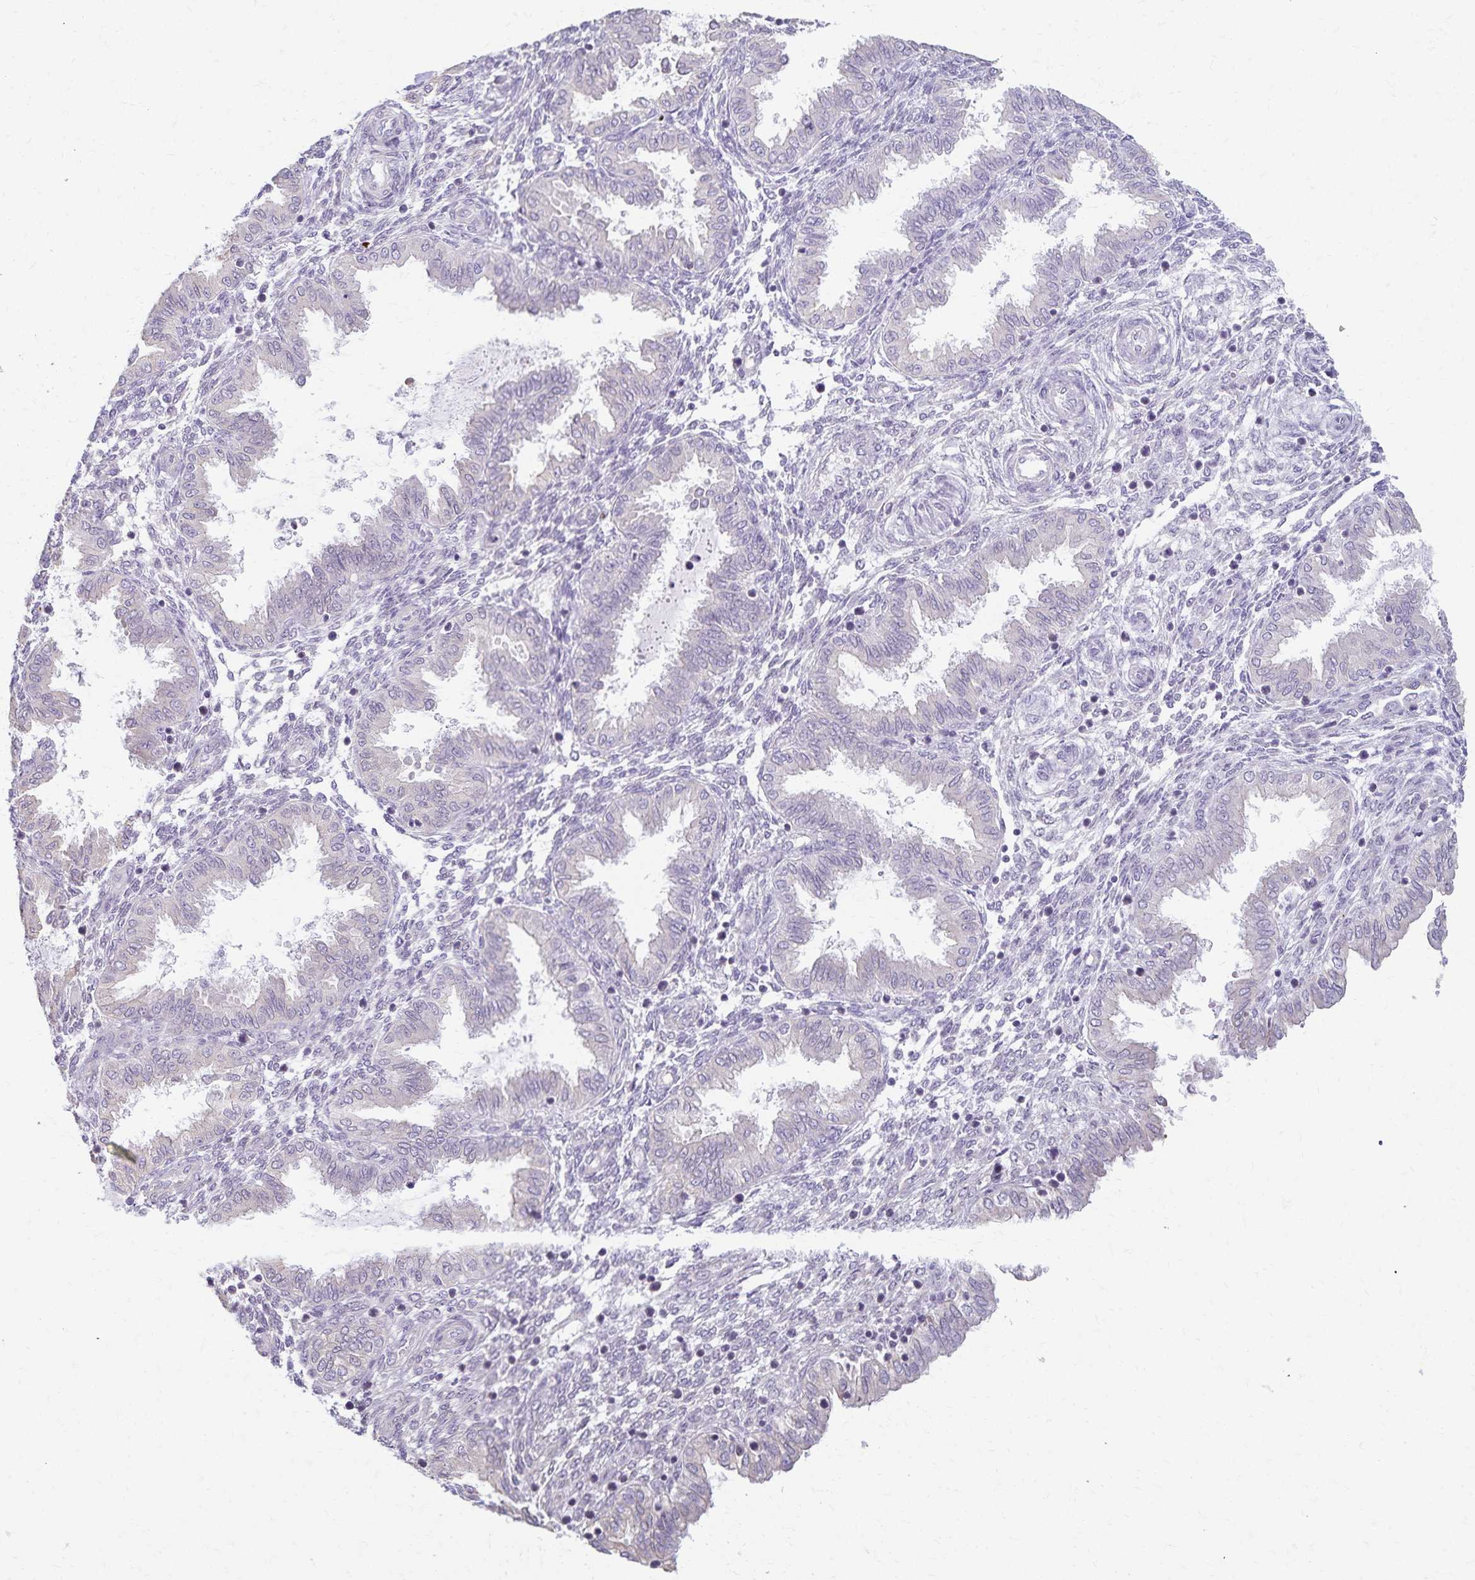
{"staining": {"intensity": "negative", "quantity": "none", "location": "none"}, "tissue": "endometrium", "cell_type": "Cells in endometrial stroma", "image_type": "normal", "snomed": [{"axis": "morphology", "description": "Normal tissue, NOS"}, {"axis": "topography", "description": "Endometrium"}], "caption": "DAB (3,3'-diaminobenzidine) immunohistochemical staining of unremarkable human endometrium exhibits no significant expression in cells in endometrial stroma. (DAB (3,3'-diaminobenzidine) immunohistochemistry, high magnification).", "gene": "KISS1", "patient": {"sex": "female", "age": 33}}